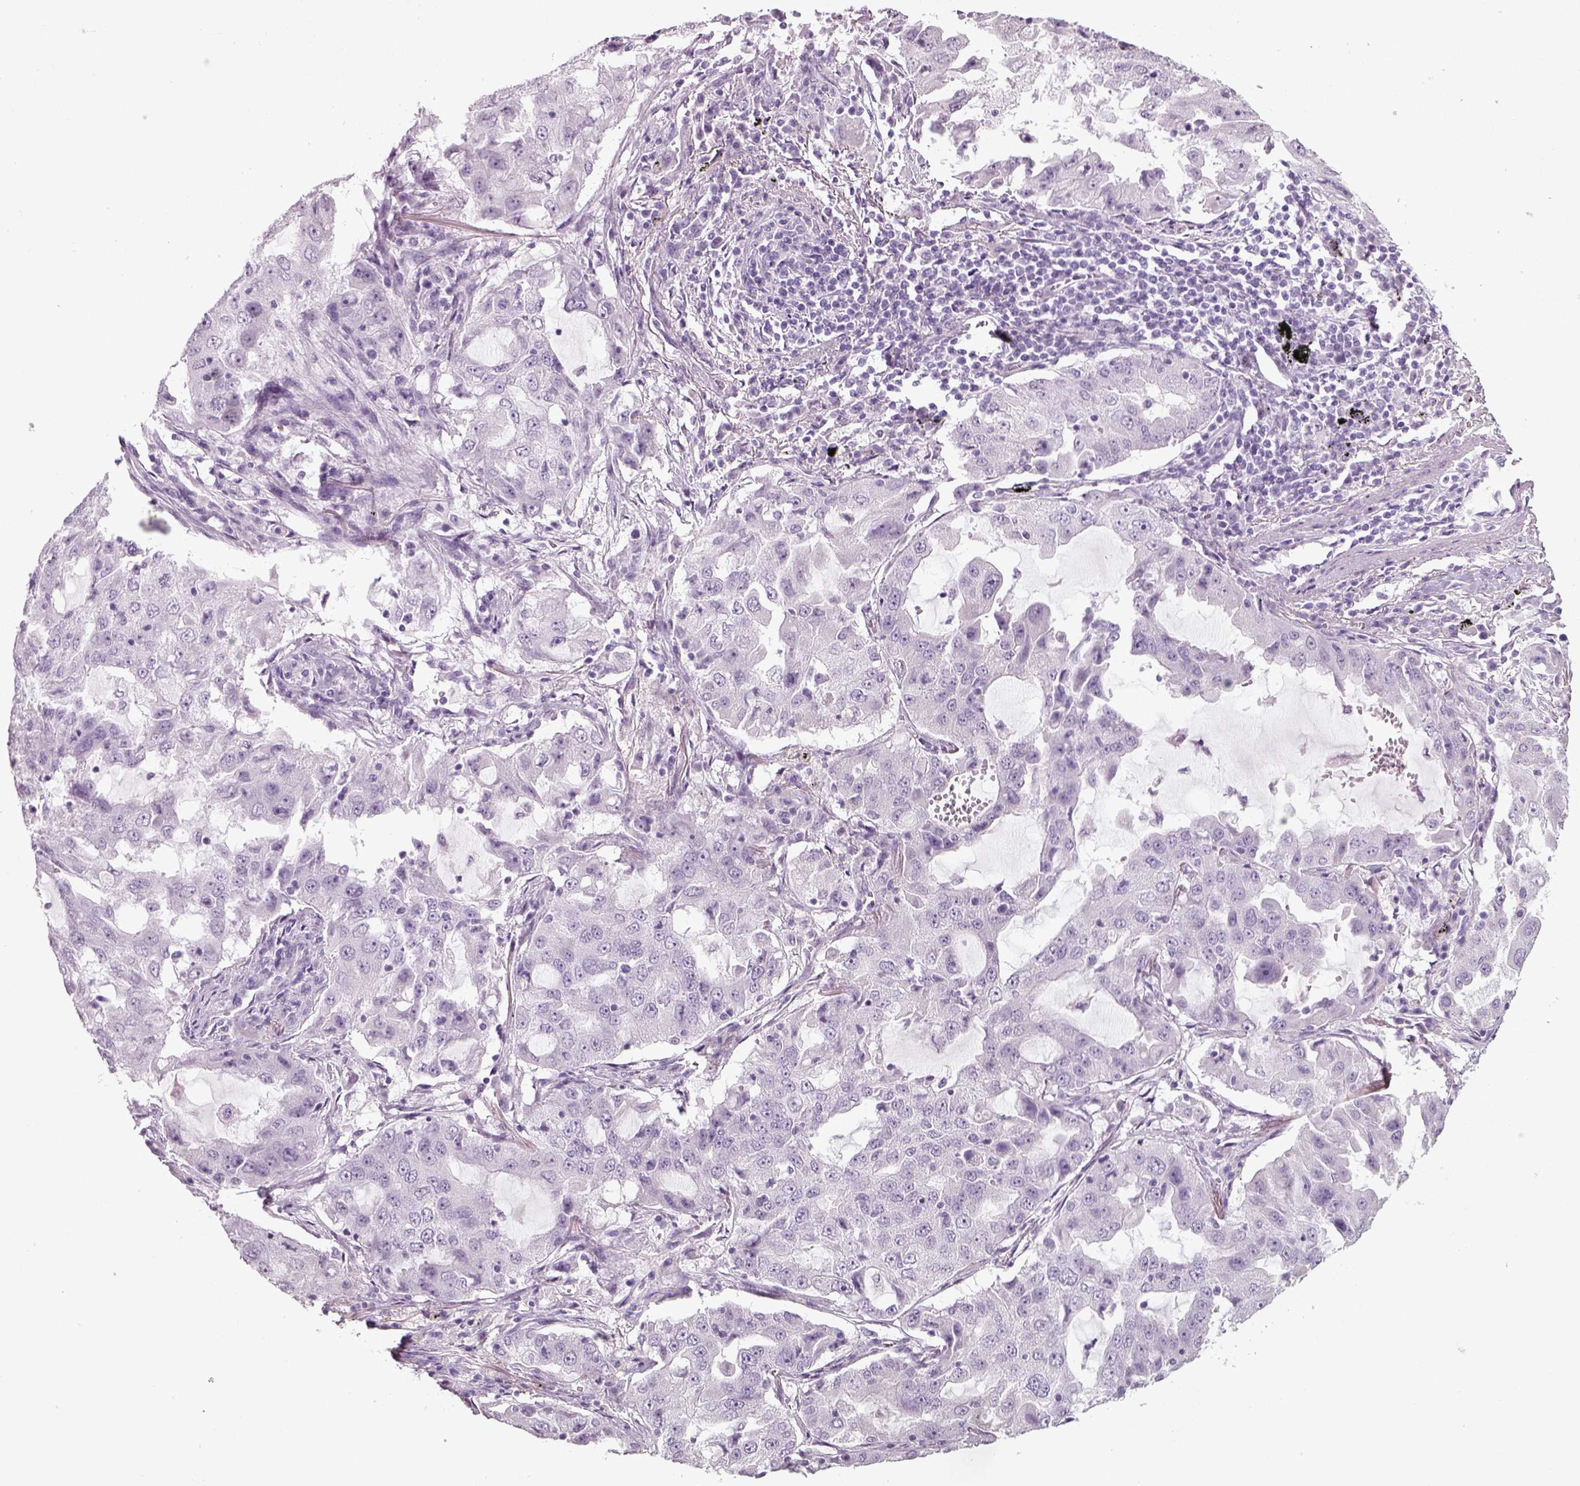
{"staining": {"intensity": "negative", "quantity": "none", "location": "none"}, "tissue": "lung cancer", "cell_type": "Tumor cells", "image_type": "cancer", "snomed": [{"axis": "morphology", "description": "Adenocarcinoma, NOS"}, {"axis": "topography", "description": "Lung"}], "caption": "There is no significant expression in tumor cells of lung cancer (adenocarcinoma).", "gene": "SLC6A2", "patient": {"sex": "female", "age": 61}}